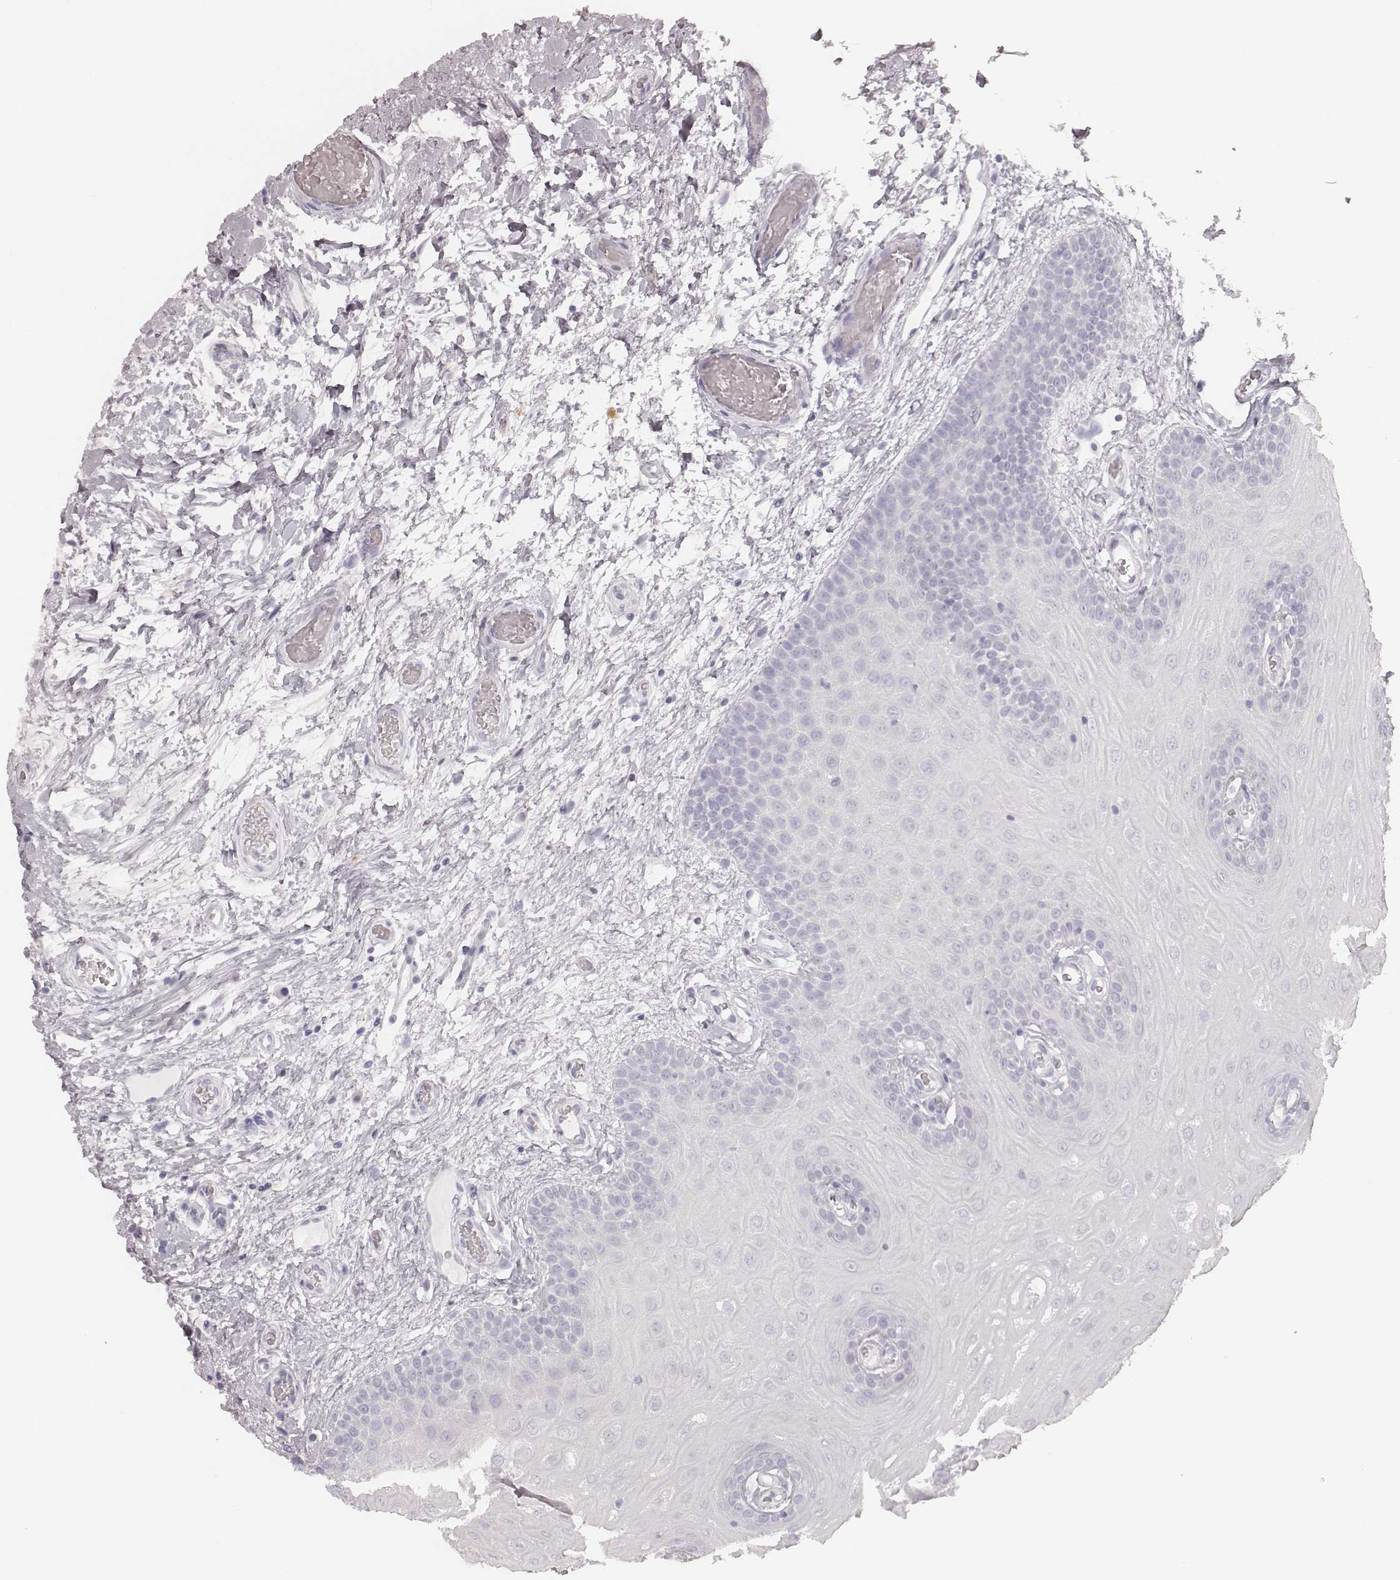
{"staining": {"intensity": "negative", "quantity": "none", "location": "none"}, "tissue": "oral mucosa", "cell_type": "Squamous epithelial cells", "image_type": "normal", "snomed": [{"axis": "morphology", "description": "Normal tissue, NOS"}, {"axis": "morphology", "description": "Squamous cell carcinoma, NOS"}, {"axis": "topography", "description": "Oral tissue"}, {"axis": "topography", "description": "Head-Neck"}], "caption": "The photomicrograph reveals no significant positivity in squamous epithelial cells of oral mucosa.", "gene": "KRT72", "patient": {"sex": "male", "age": 78}}